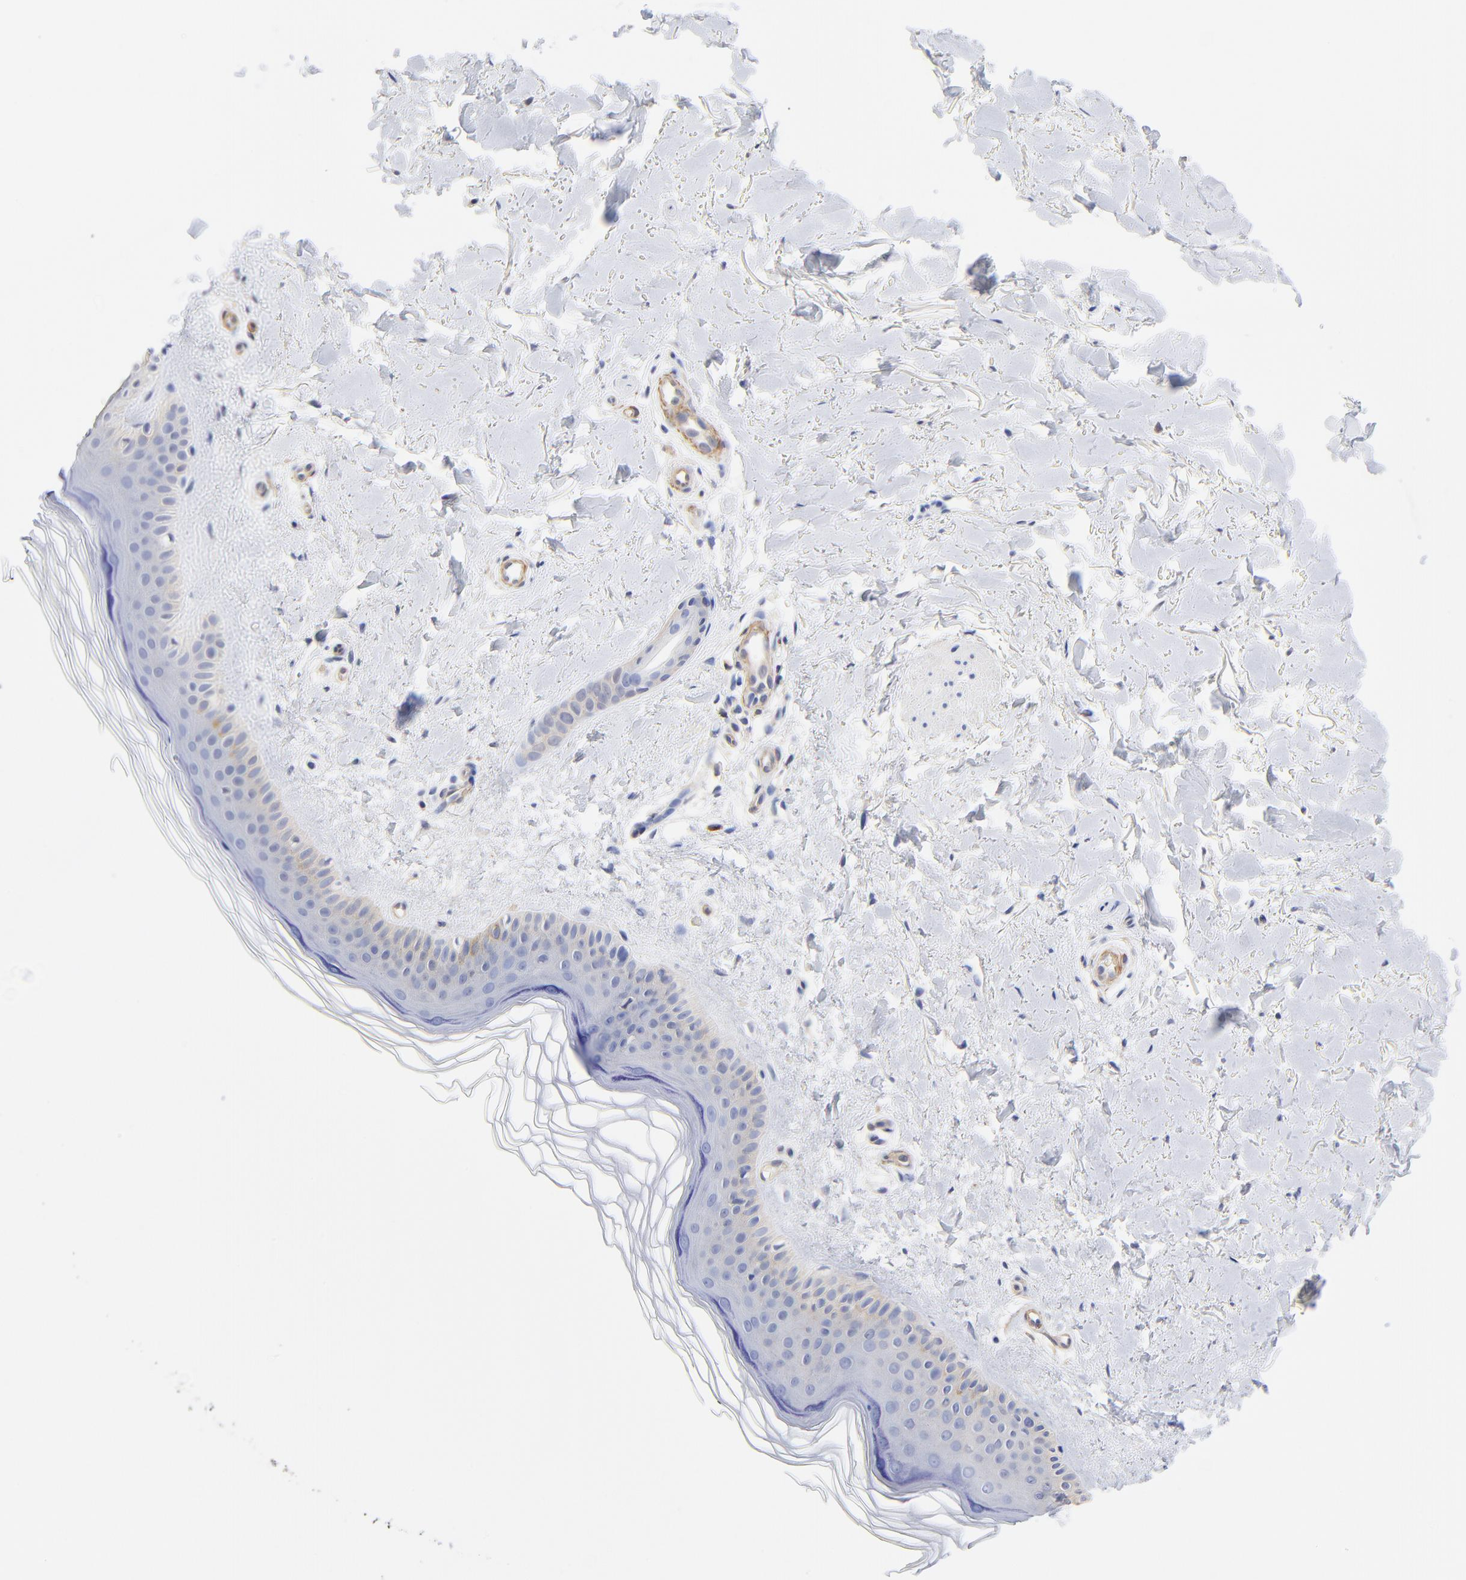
{"staining": {"intensity": "negative", "quantity": "none", "location": "none"}, "tissue": "skin", "cell_type": "Fibroblasts", "image_type": "normal", "snomed": [{"axis": "morphology", "description": "Normal tissue, NOS"}, {"axis": "topography", "description": "Skin"}], "caption": "IHC of benign skin reveals no expression in fibroblasts.", "gene": "TAGLN2", "patient": {"sex": "female", "age": 19}}